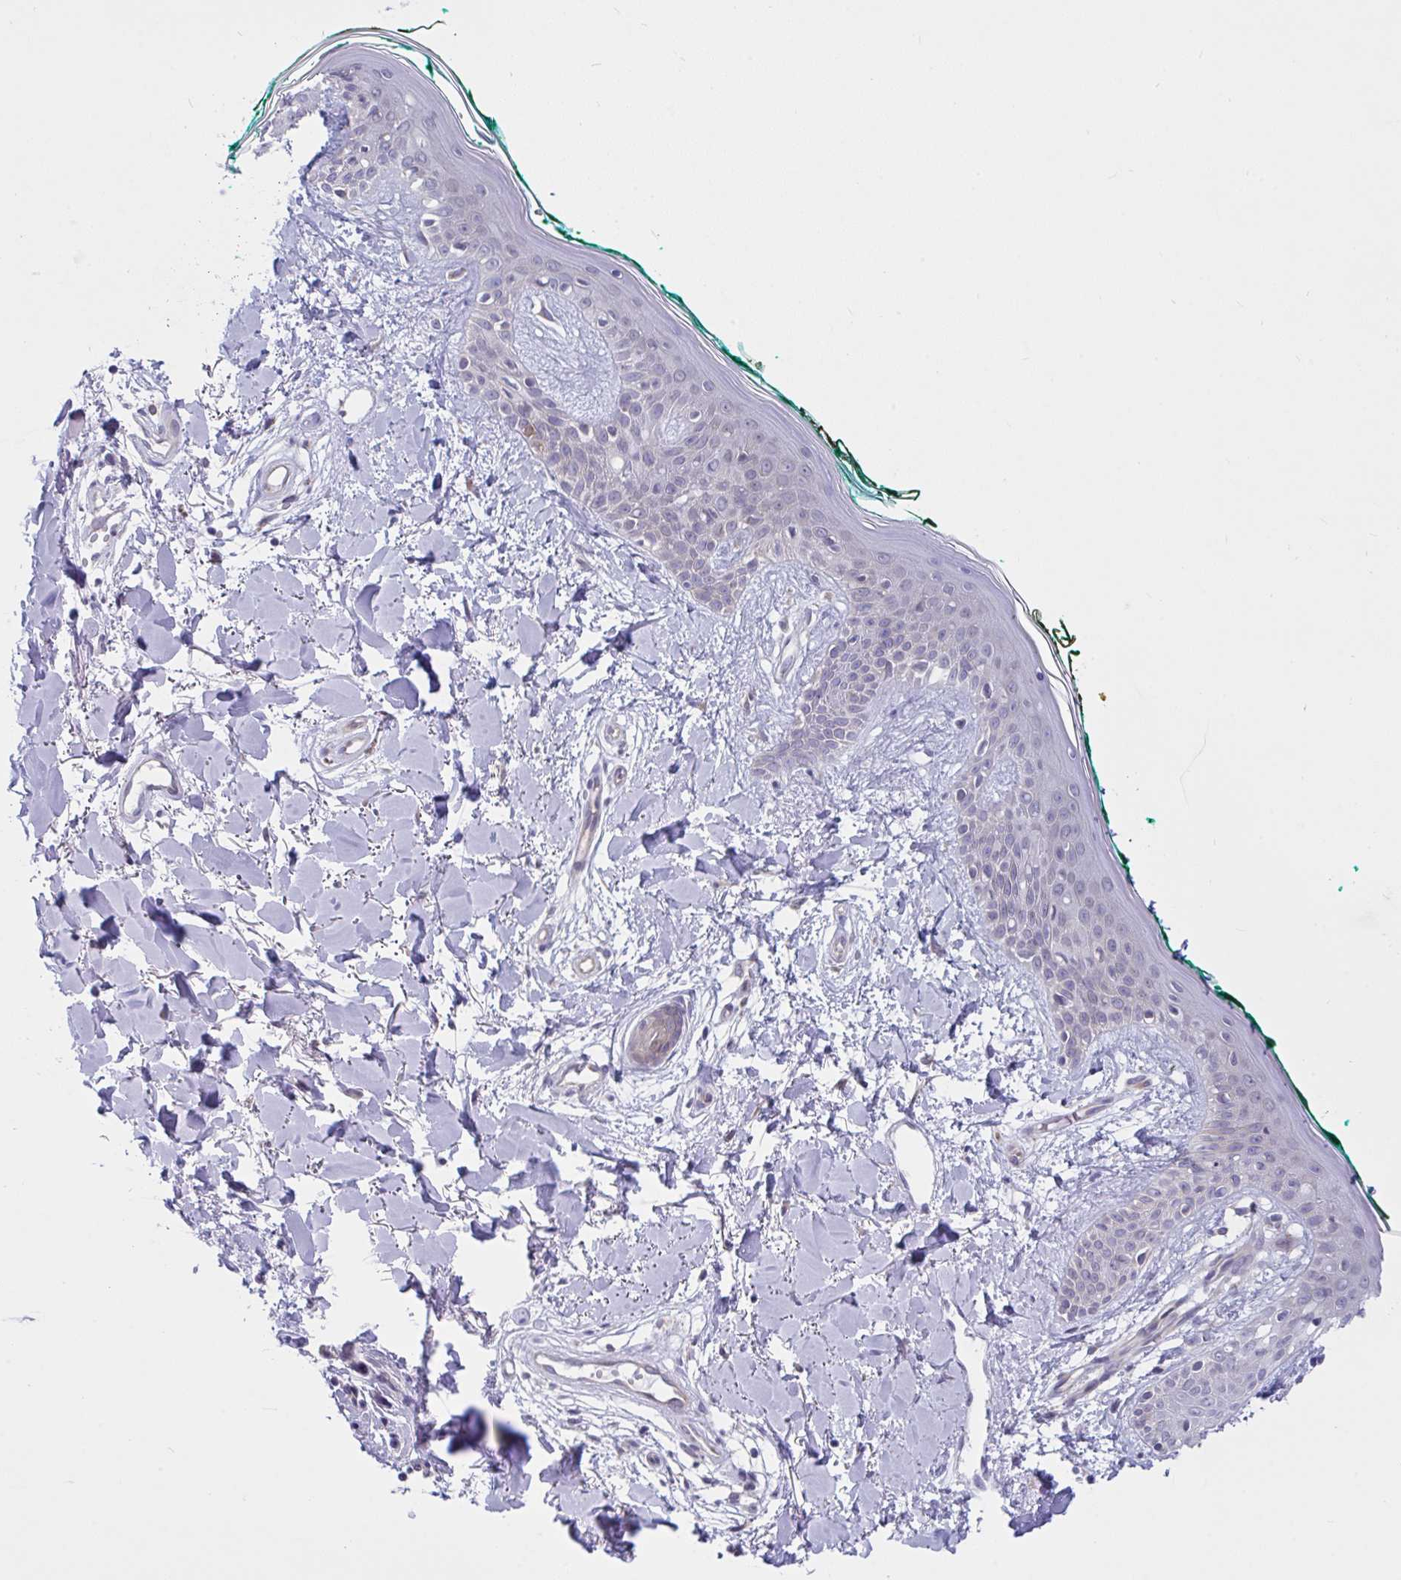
{"staining": {"intensity": "negative", "quantity": "none", "location": "none"}, "tissue": "skin", "cell_type": "Fibroblasts", "image_type": "normal", "snomed": [{"axis": "morphology", "description": "Normal tissue, NOS"}, {"axis": "topography", "description": "Skin"}], "caption": "Immunohistochemistry (IHC) image of benign skin: skin stained with DAB (3,3'-diaminobenzidine) shows no significant protein staining in fibroblasts.", "gene": "CAMLG", "patient": {"sex": "female", "age": 34}}